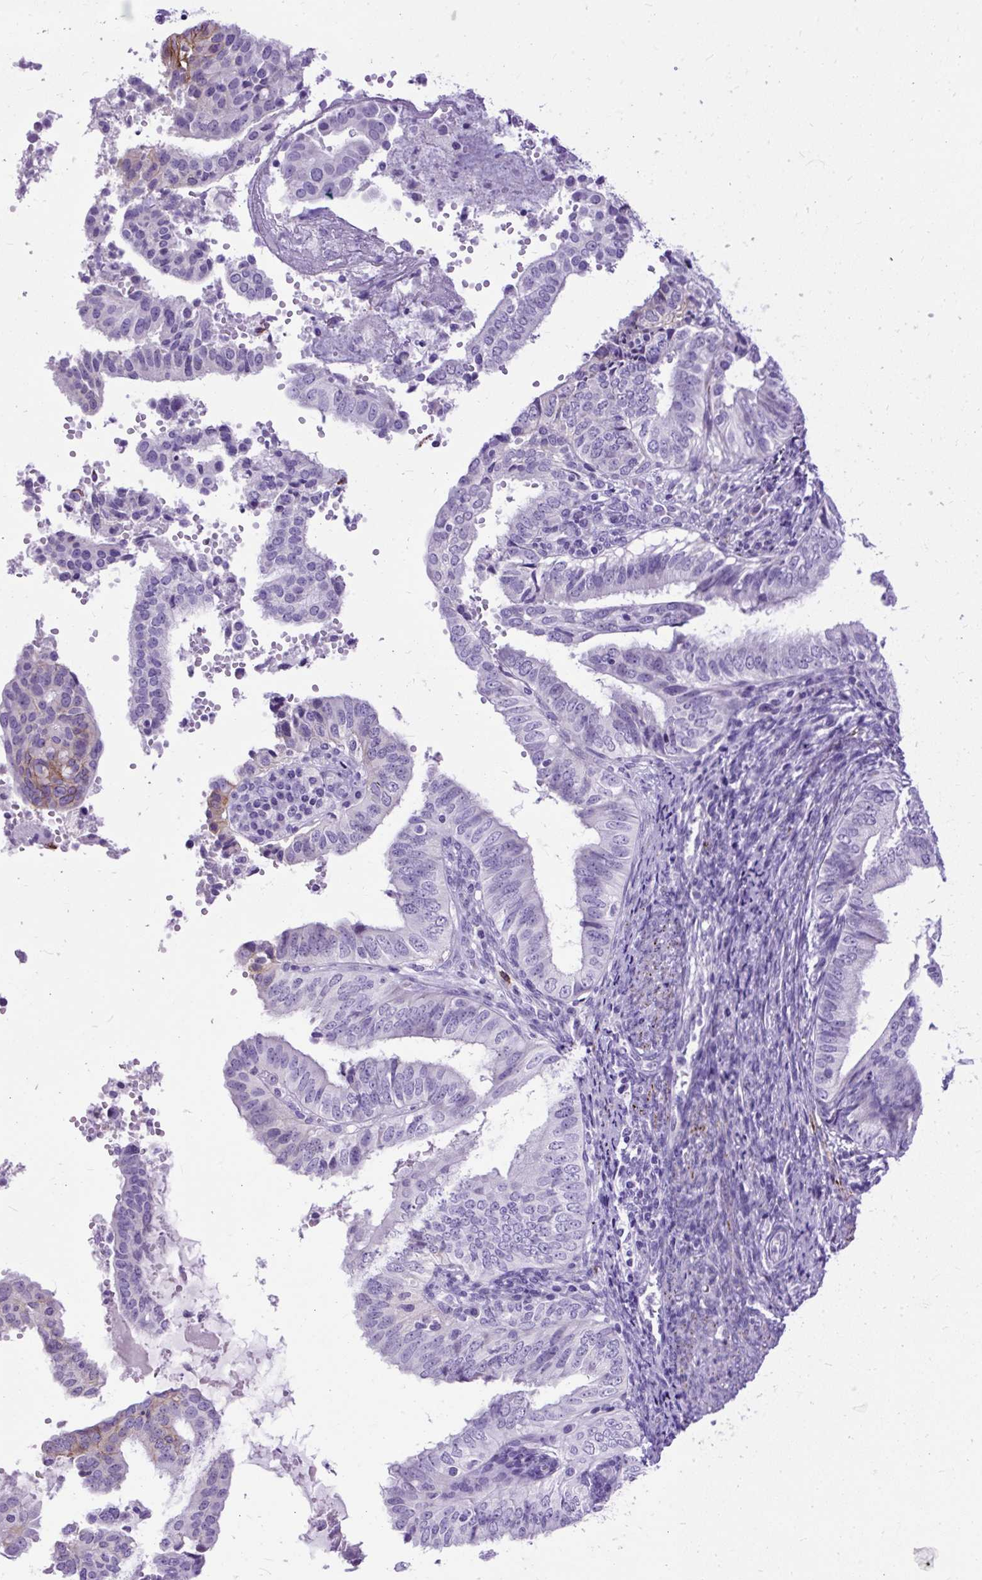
{"staining": {"intensity": "moderate", "quantity": "<25%", "location": "cytoplasmic/membranous"}, "tissue": "endometrial cancer", "cell_type": "Tumor cells", "image_type": "cancer", "snomed": [{"axis": "morphology", "description": "Adenocarcinoma, NOS"}, {"axis": "topography", "description": "Endometrium"}], "caption": "This is a micrograph of immunohistochemistry staining of endometrial adenocarcinoma, which shows moderate positivity in the cytoplasmic/membranous of tumor cells.", "gene": "ZNF256", "patient": {"sex": "female", "age": 58}}